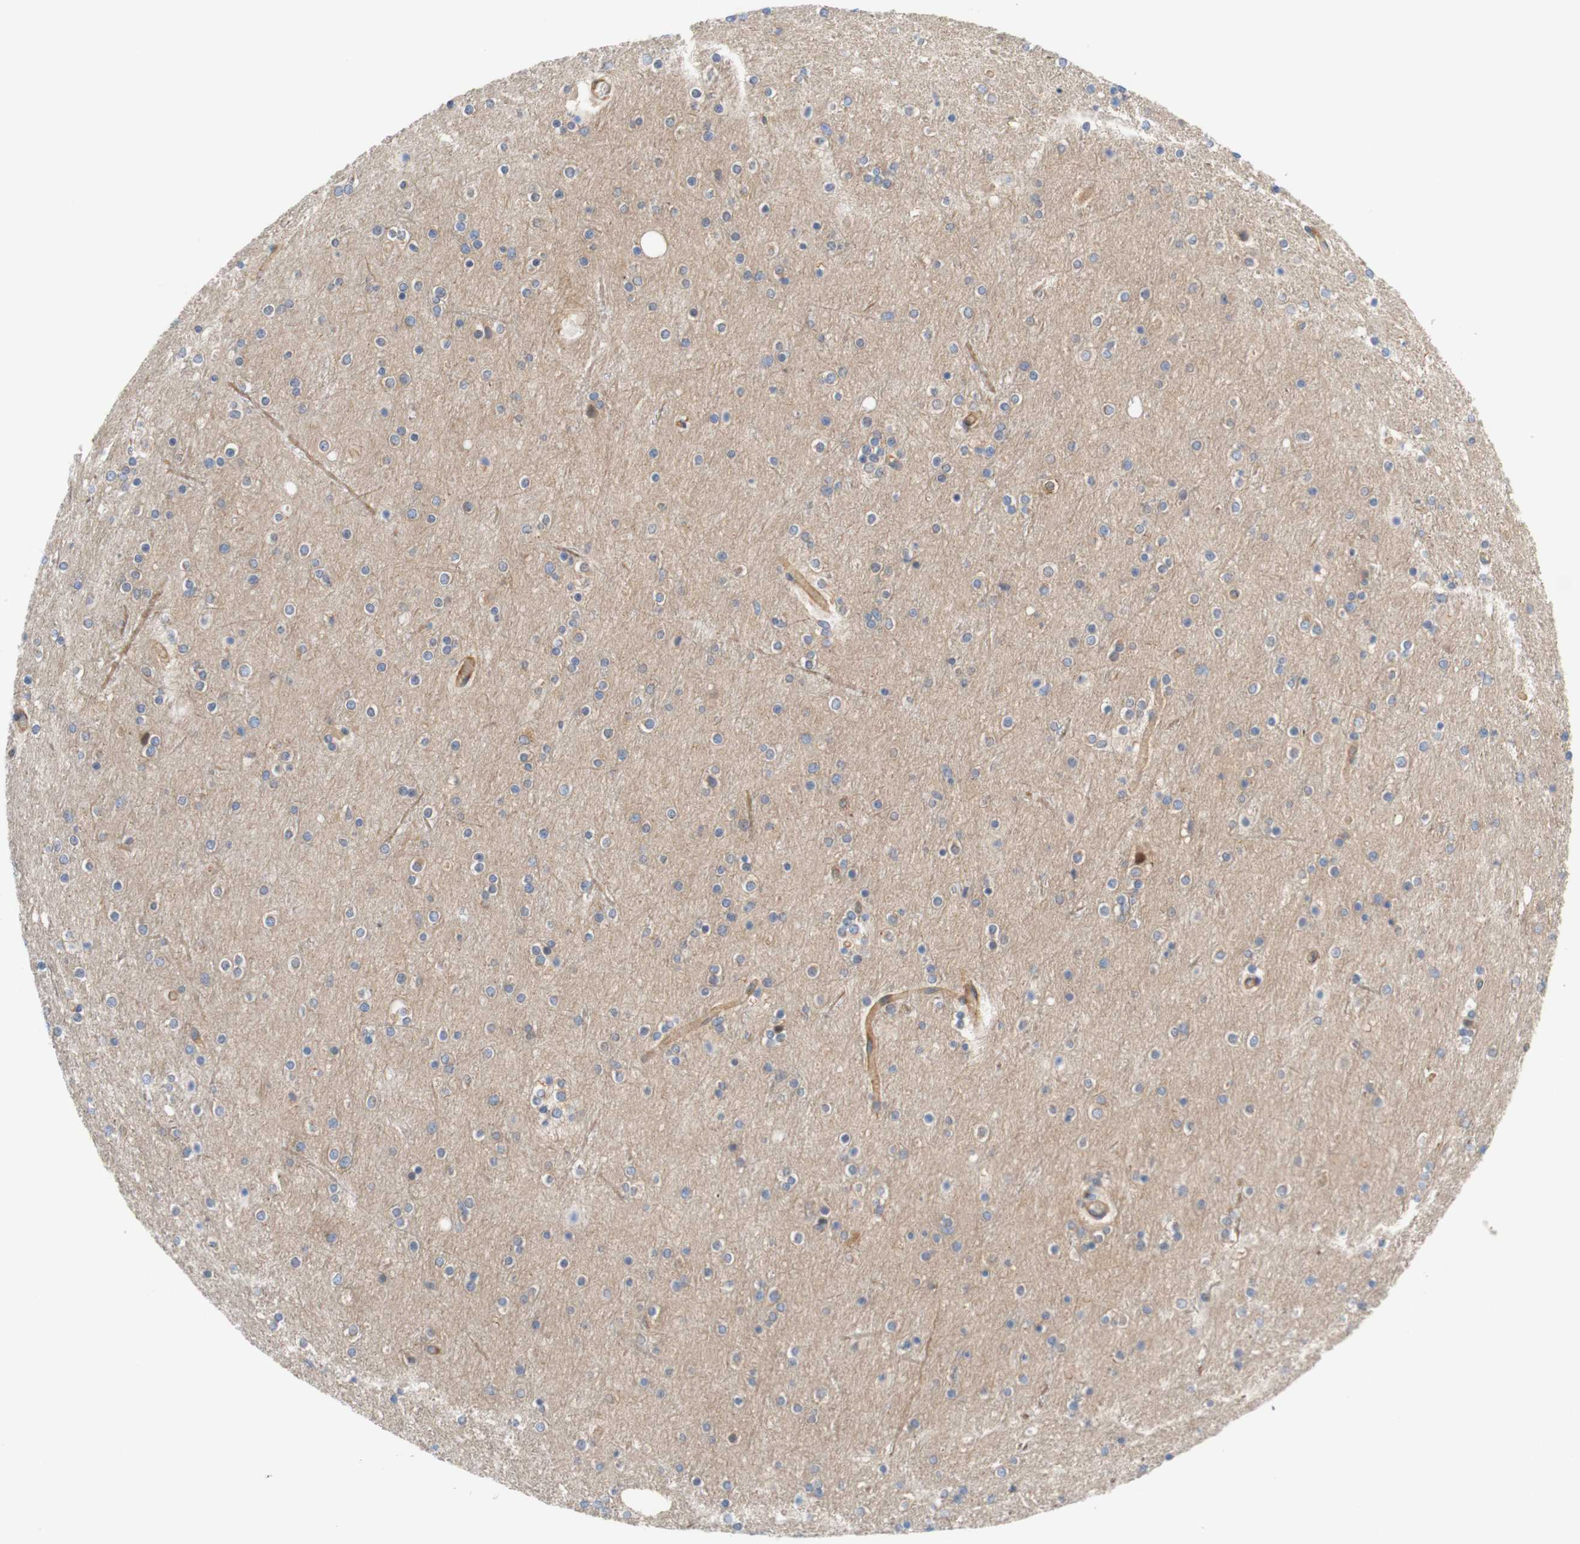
{"staining": {"intensity": "moderate", "quantity": ">75%", "location": "cytoplasmic/membranous"}, "tissue": "cerebral cortex", "cell_type": "Endothelial cells", "image_type": "normal", "snomed": [{"axis": "morphology", "description": "Normal tissue, NOS"}, {"axis": "topography", "description": "Cerebral cortex"}], "caption": "Normal cerebral cortex reveals moderate cytoplasmic/membranous expression in about >75% of endothelial cells, visualized by immunohistochemistry.", "gene": "STOM", "patient": {"sex": "female", "age": 54}}